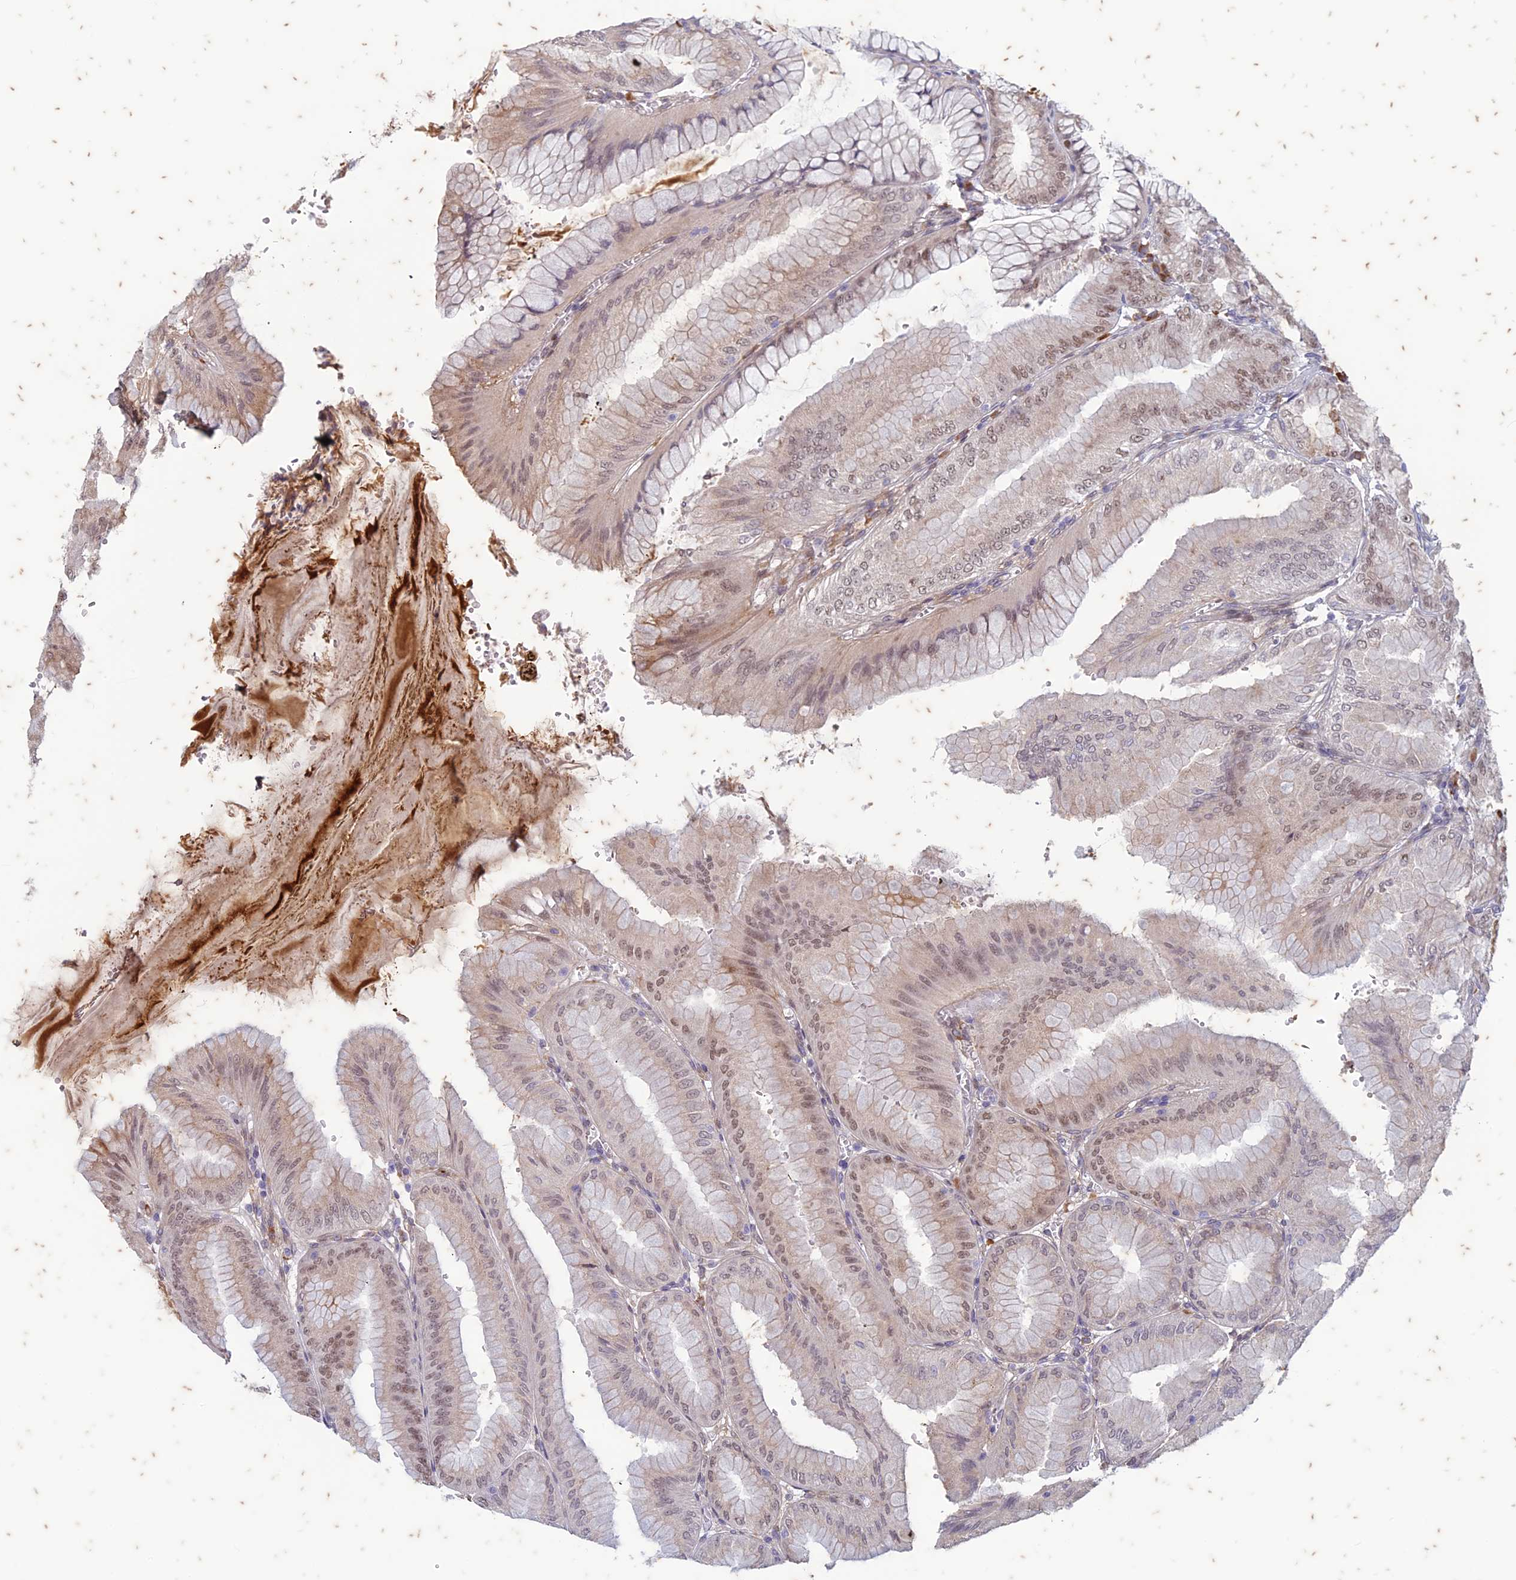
{"staining": {"intensity": "moderate", "quantity": "25%-75%", "location": "cytoplasmic/membranous,nuclear"}, "tissue": "stomach", "cell_type": "Glandular cells", "image_type": "normal", "snomed": [{"axis": "morphology", "description": "Normal tissue, NOS"}, {"axis": "topography", "description": "Stomach, lower"}], "caption": "Immunohistochemical staining of unremarkable human stomach demonstrates 25%-75% levels of moderate cytoplasmic/membranous,nuclear protein staining in about 25%-75% of glandular cells. Nuclei are stained in blue.", "gene": "PABPN1L", "patient": {"sex": "male", "age": 71}}